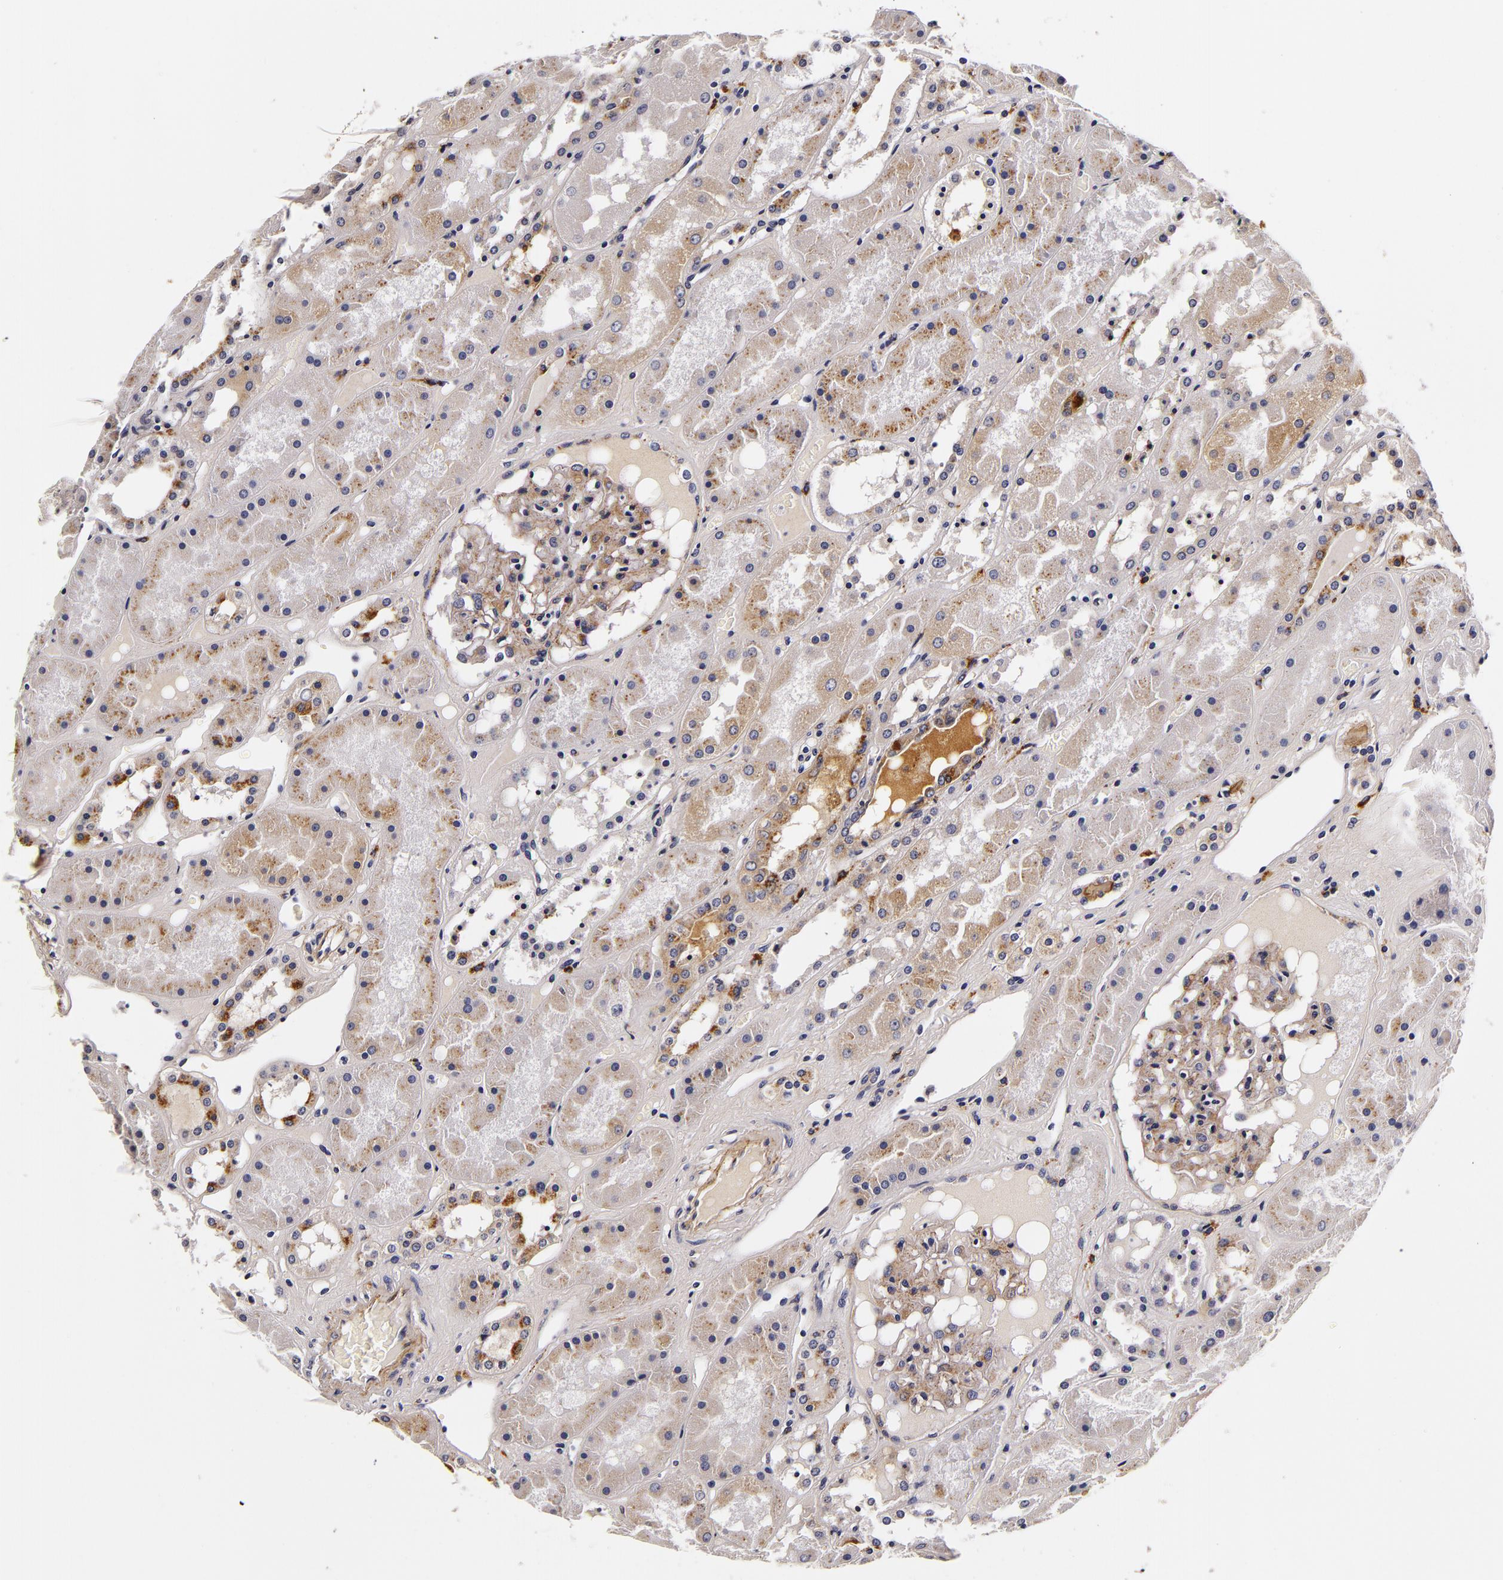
{"staining": {"intensity": "weak", "quantity": "25%-75%", "location": "cytoplasmic/membranous"}, "tissue": "kidney", "cell_type": "Cells in glomeruli", "image_type": "normal", "snomed": [{"axis": "morphology", "description": "Normal tissue, NOS"}, {"axis": "topography", "description": "Kidney"}], "caption": "Approximately 25%-75% of cells in glomeruli in benign kidney exhibit weak cytoplasmic/membranous protein expression as visualized by brown immunohistochemical staining.", "gene": "LGALS3BP", "patient": {"sex": "male", "age": 36}}